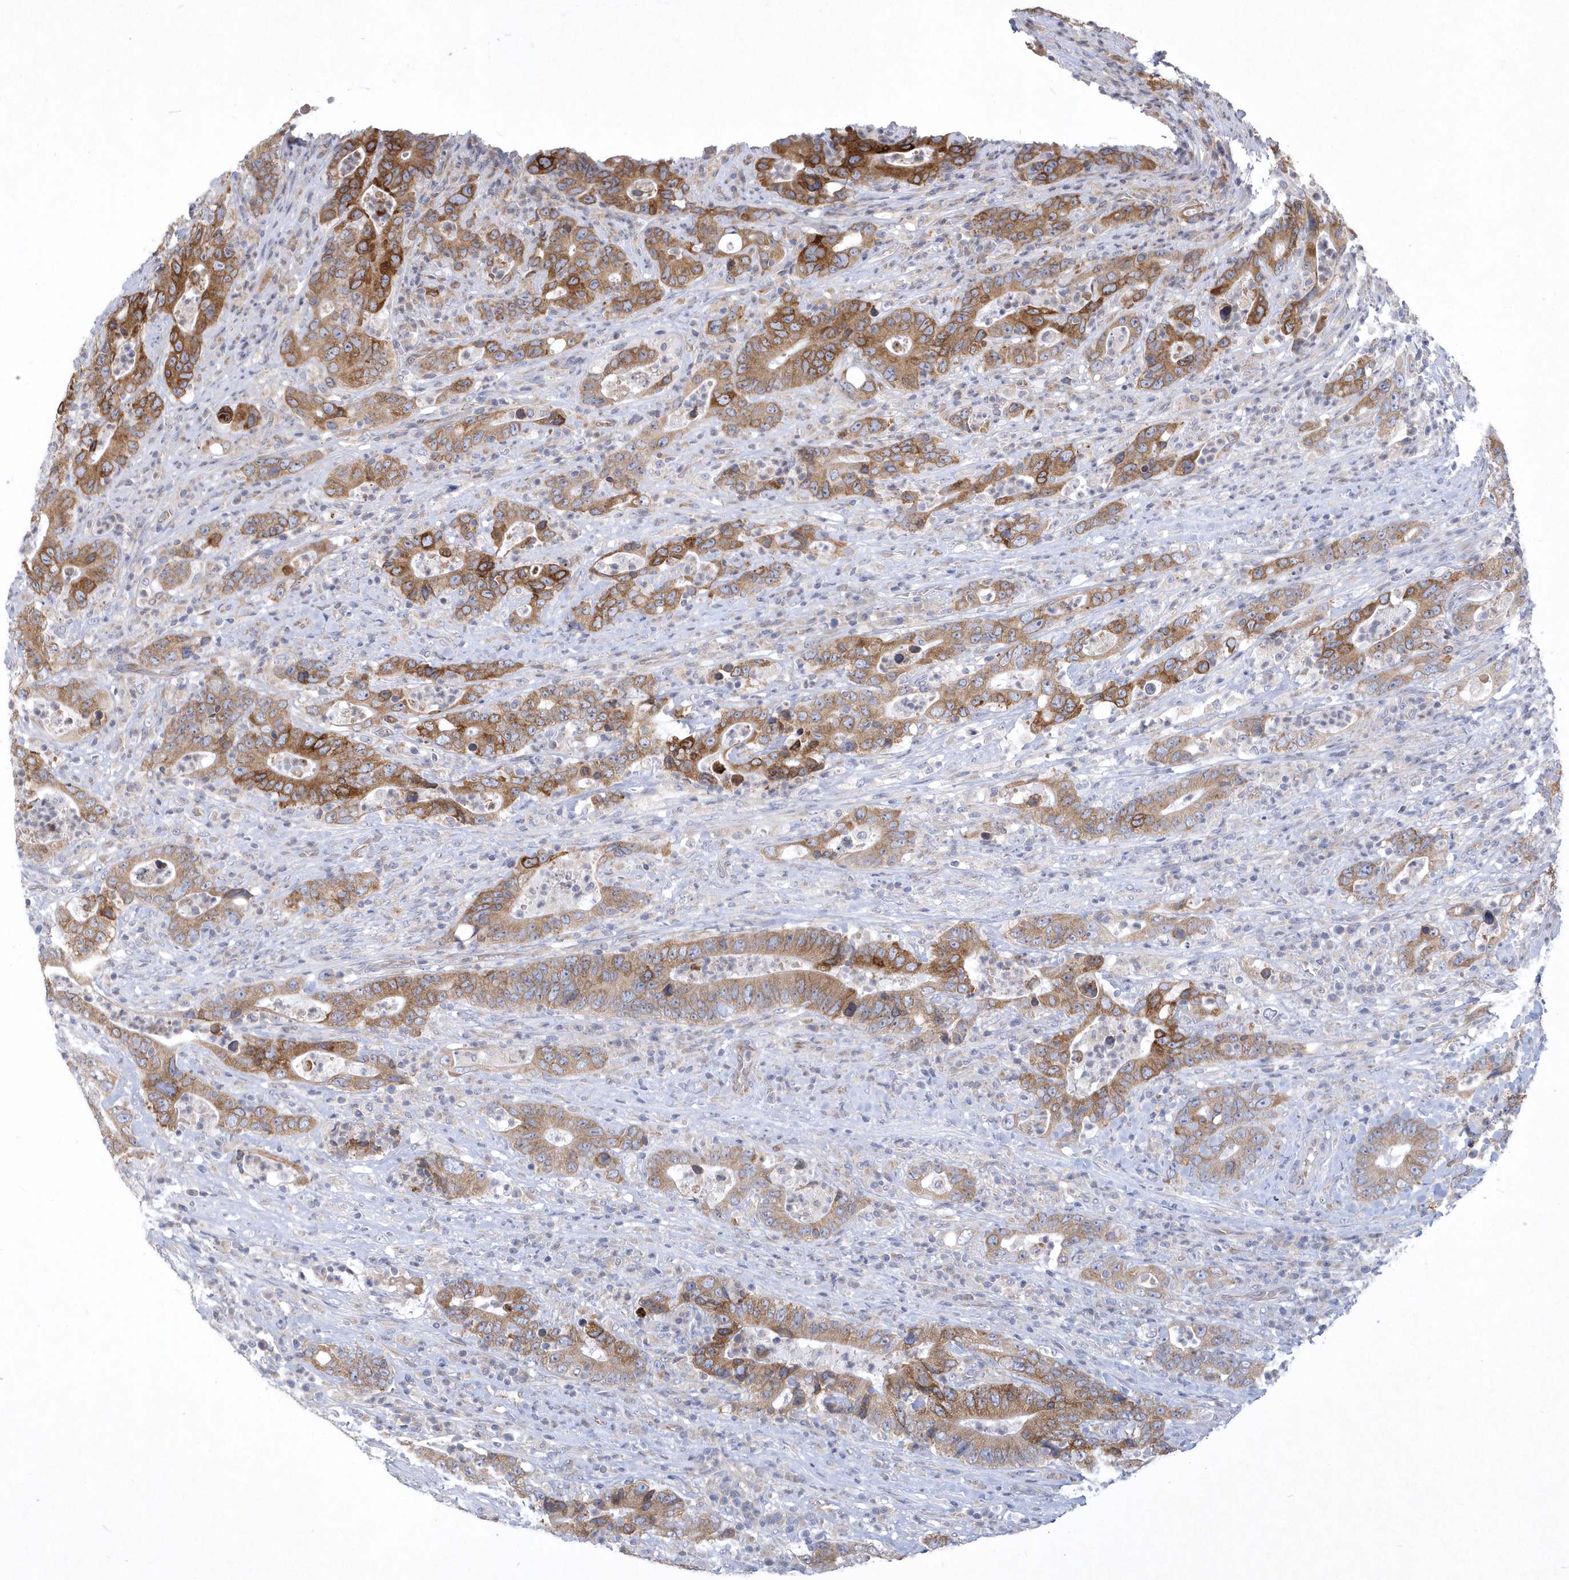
{"staining": {"intensity": "moderate", "quantity": ">75%", "location": "cytoplasmic/membranous"}, "tissue": "colorectal cancer", "cell_type": "Tumor cells", "image_type": "cancer", "snomed": [{"axis": "morphology", "description": "Adenocarcinoma, NOS"}, {"axis": "topography", "description": "Colon"}], "caption": "IHC photomicrograph of neoplastic tissue: colorectal cancer (adenocarcinoma) stained using IHC reveals medium levels of moderate protein expression localized specifically in the cytoplasmic/membranous of tumor cells, appearing as a cytoplasmic/membranous brown color.", "gene": "DGAT1", "patient": {"sex": "female", "age": 75}}